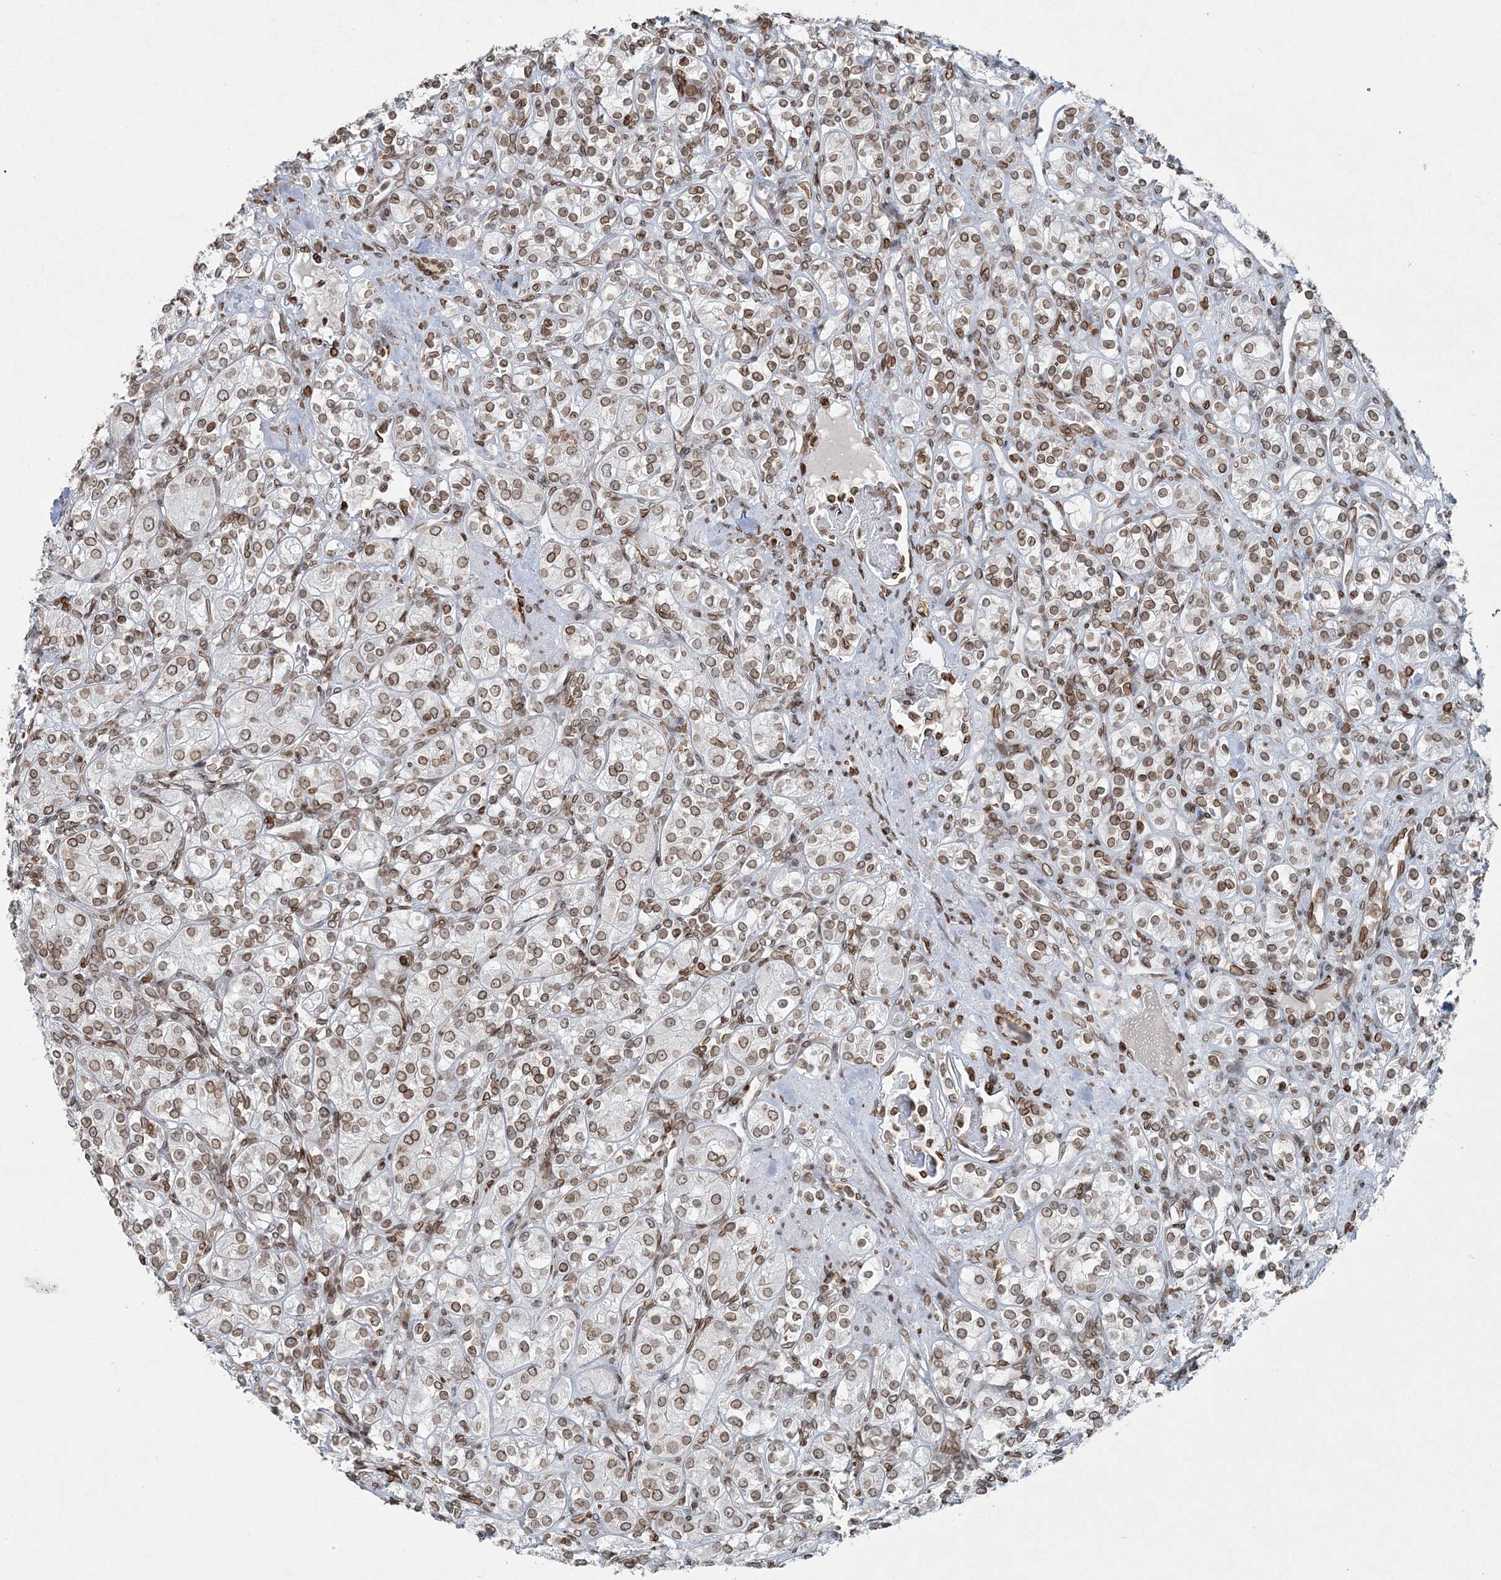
{"staining": {"intensity": "moderate", "quantity": ">75%", "location": "cytoplasmic/membranous,nuclear"}, "tissue": "renal cancer", "cell_type": "Tumor cells", "image_type": "cancer", "snomed": [{"axis": "morphology", "description": "Adenocarcinoma, NOS"}, {"axis": "topography", "description": "Kidney"}], "caption": "Moderate cytoplasmic/membranous and nuclear expression for a protein is present in approximately >75% of tumor cells of adenocarcinoma (renal) using immunohistochemistry (IHC).", "gene": "GJD4", "patient": {"sex": "male", "age": 77}}